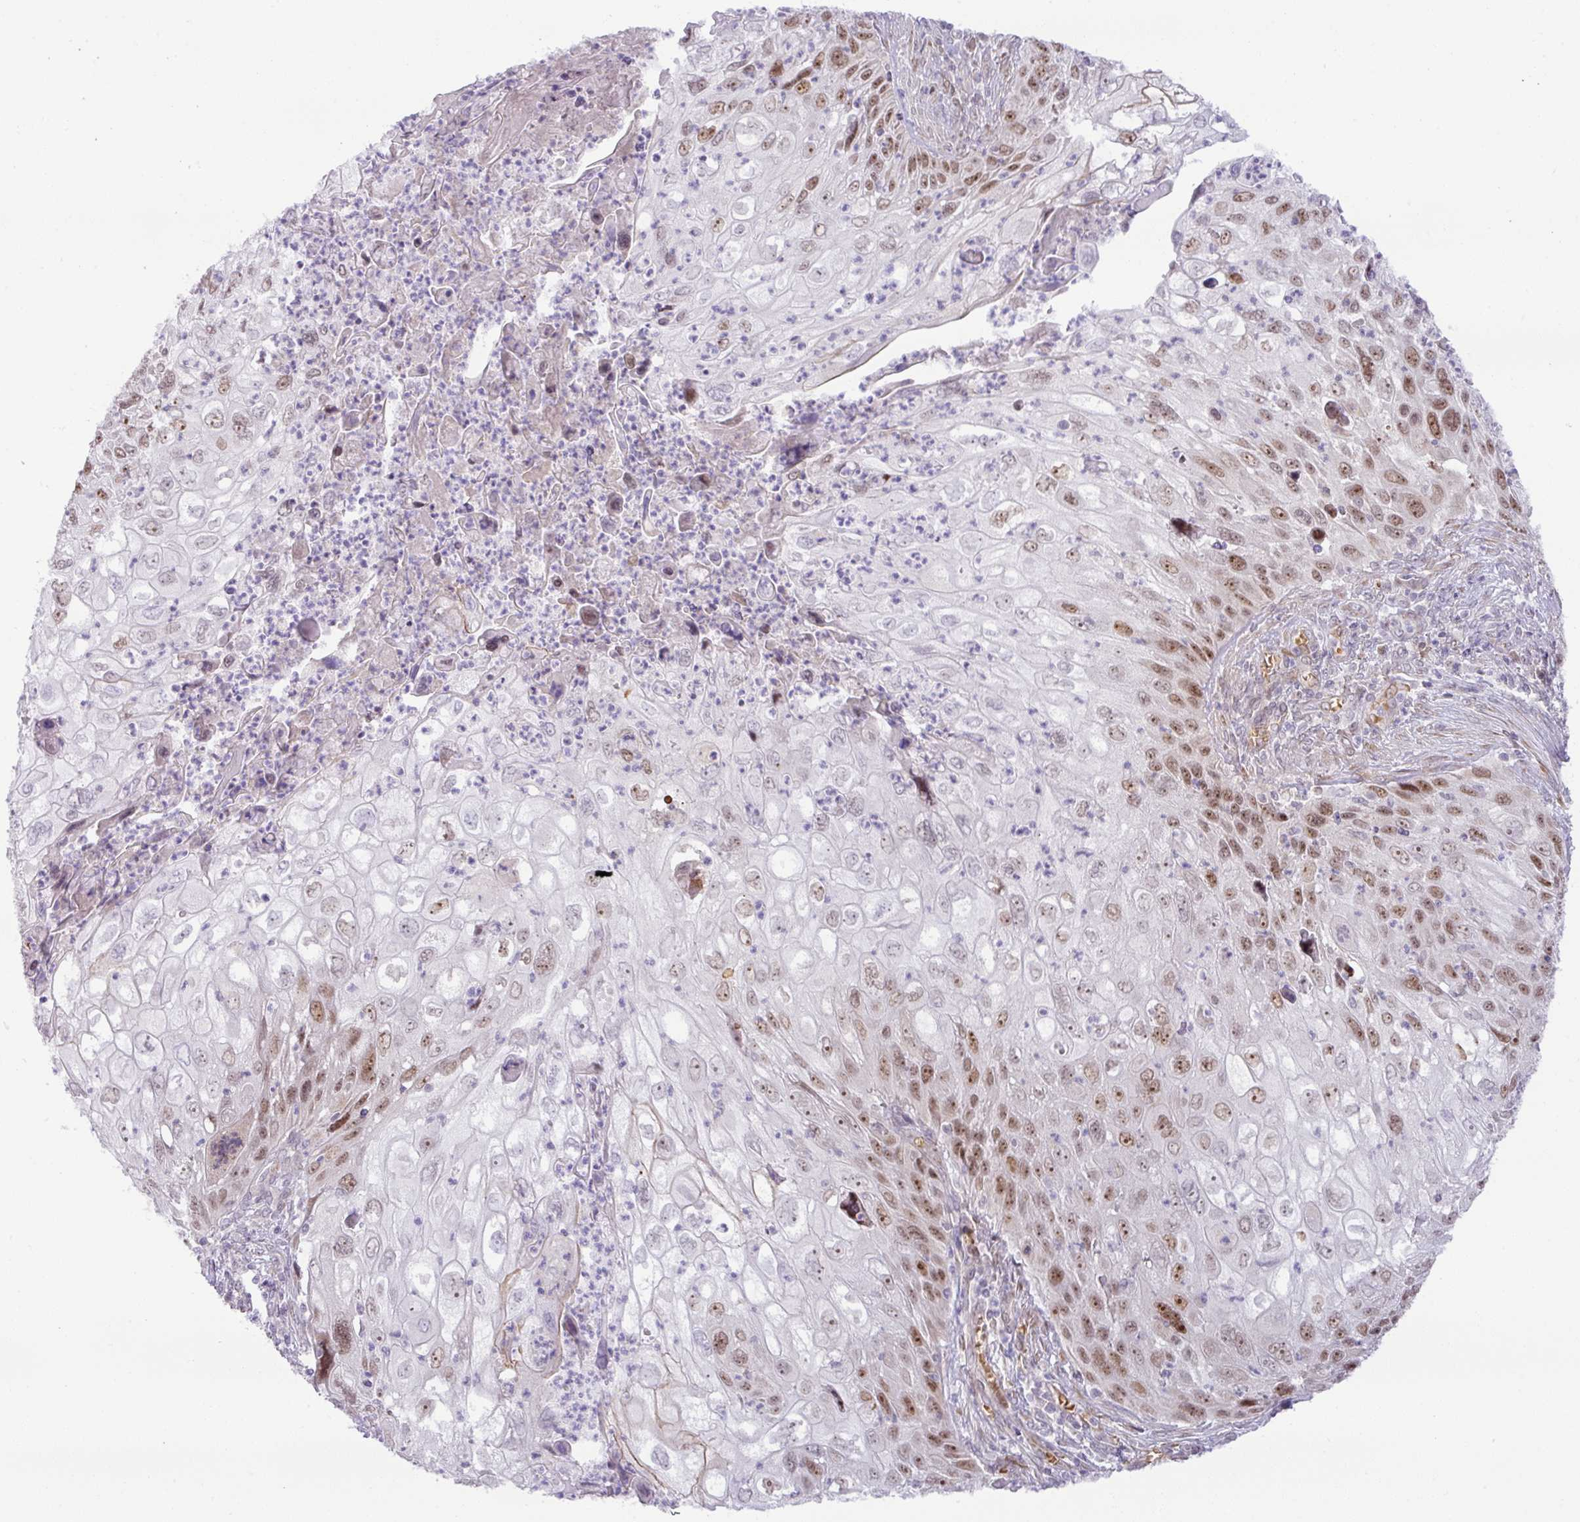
{"staining": {"intensity": "moderate", "quantity": "25%-75%", "location": "nuclear"}, "tissue": "cervical cancer", "cell_type": "Tumor cells", "image_type": "cancer", "snomed": [{"axis": "morphology", "description": "Squamous cell carcinoma, NOS"}, {"axis": "topography", "description": "Cervix"}], "caption": "Cervical cancer (squamous cell carcinoma) stained with a protein marker reveals moderate staining in tumor cells.", "gene": "PARP2", "patient": {"sex": "female", "age": 70}}